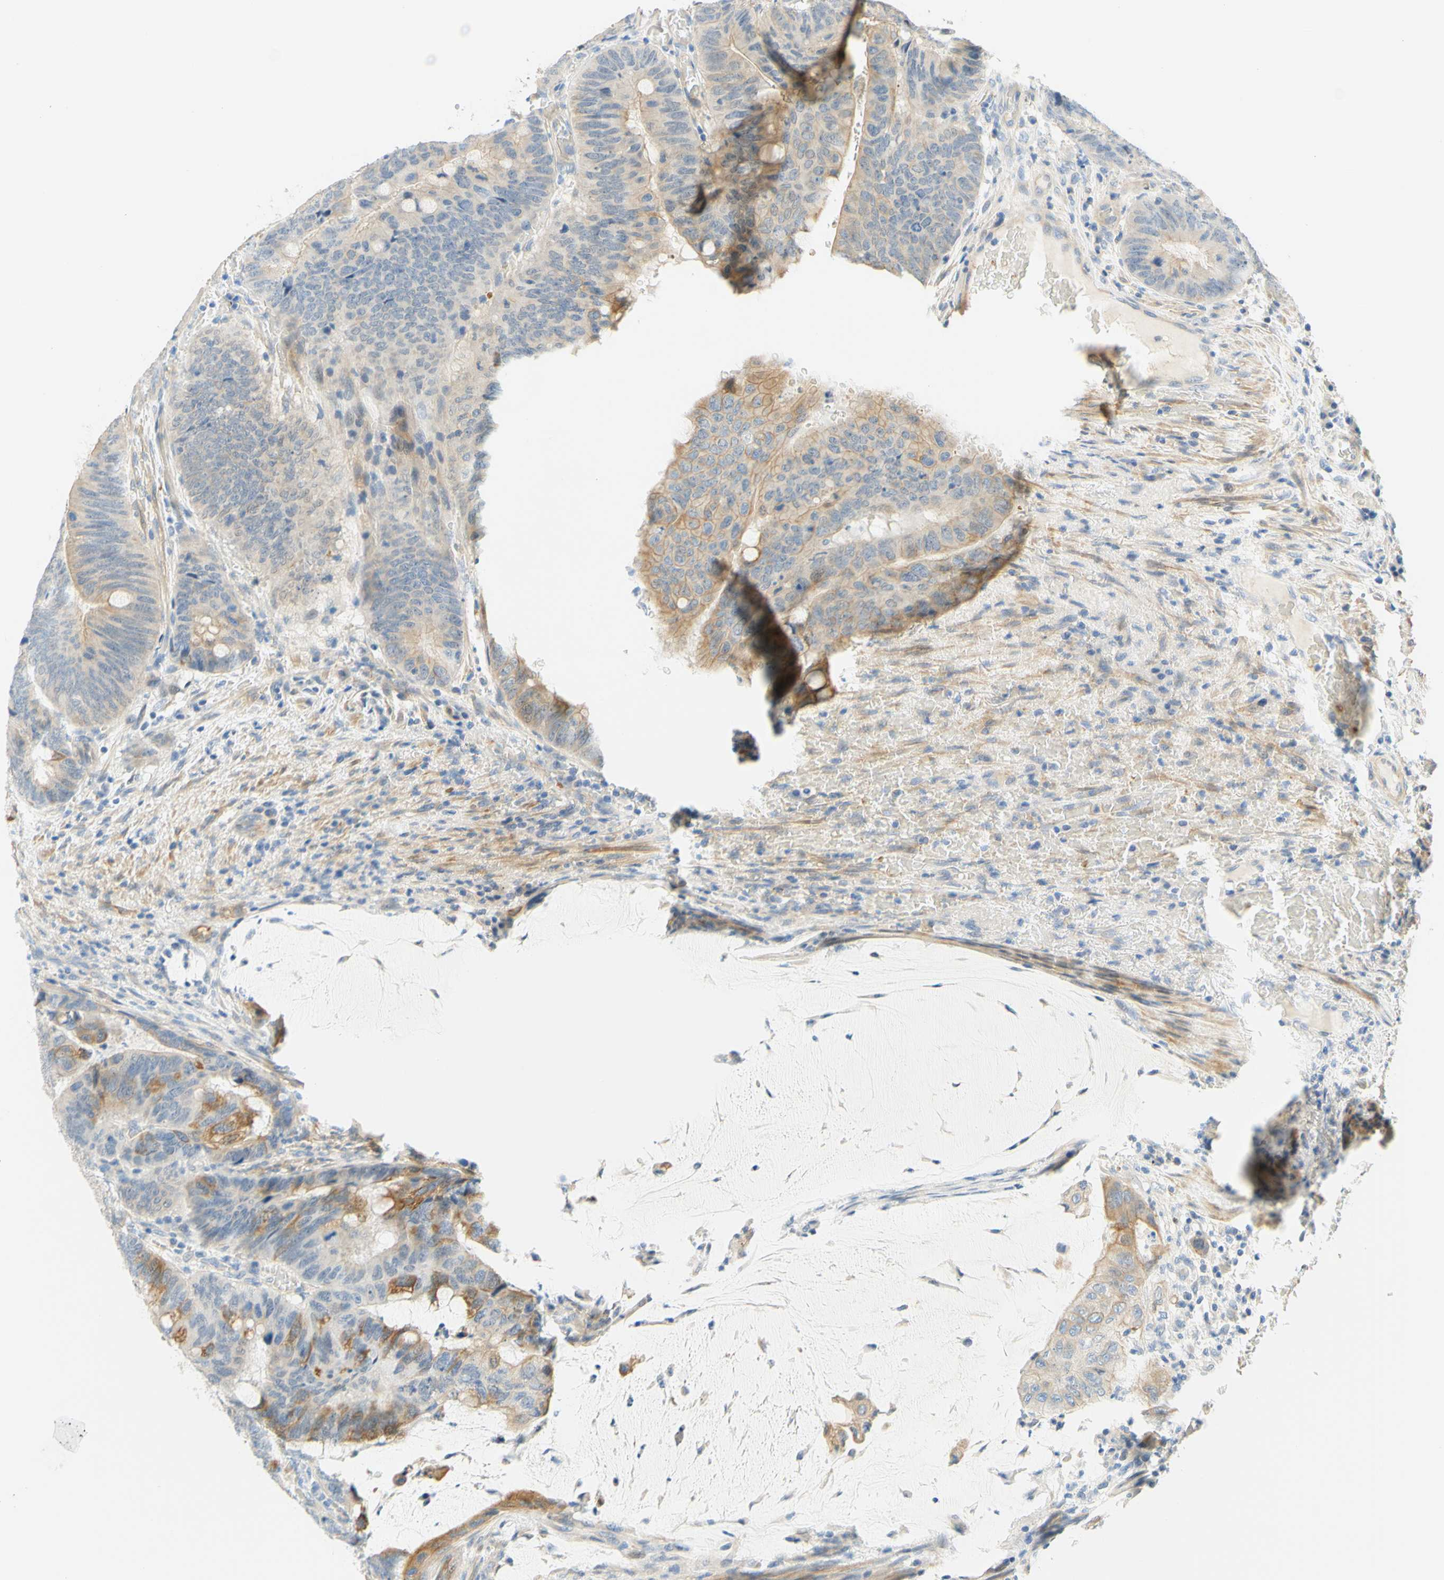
{"staining": {"intensity": "moderate", "quantity": "25%-75%", "location": "cytoplasmic/membranous"}, "tissue": "colorectal cancer", "cell_type": "Tumor cells", "image_type": "cancer", "snomed": [{"axis": "morphology", "description": "Normal tissue, NOS"}, {"axis": "morphology", "description": "Adenocarcinoma, NOS"}, {"axis": "topography", "description": "Rectum"}, {"axis": "topography", "description": "Peripheral nerve tissue"}], "caption": "Moderate cytoplasmic/membranous expression is identified in approximately 25%-75% of tumor cells in adenocarcinoma (colorectal).", "gene": "ENTREP2", "patient": {"sex": "male", "age": 92}}